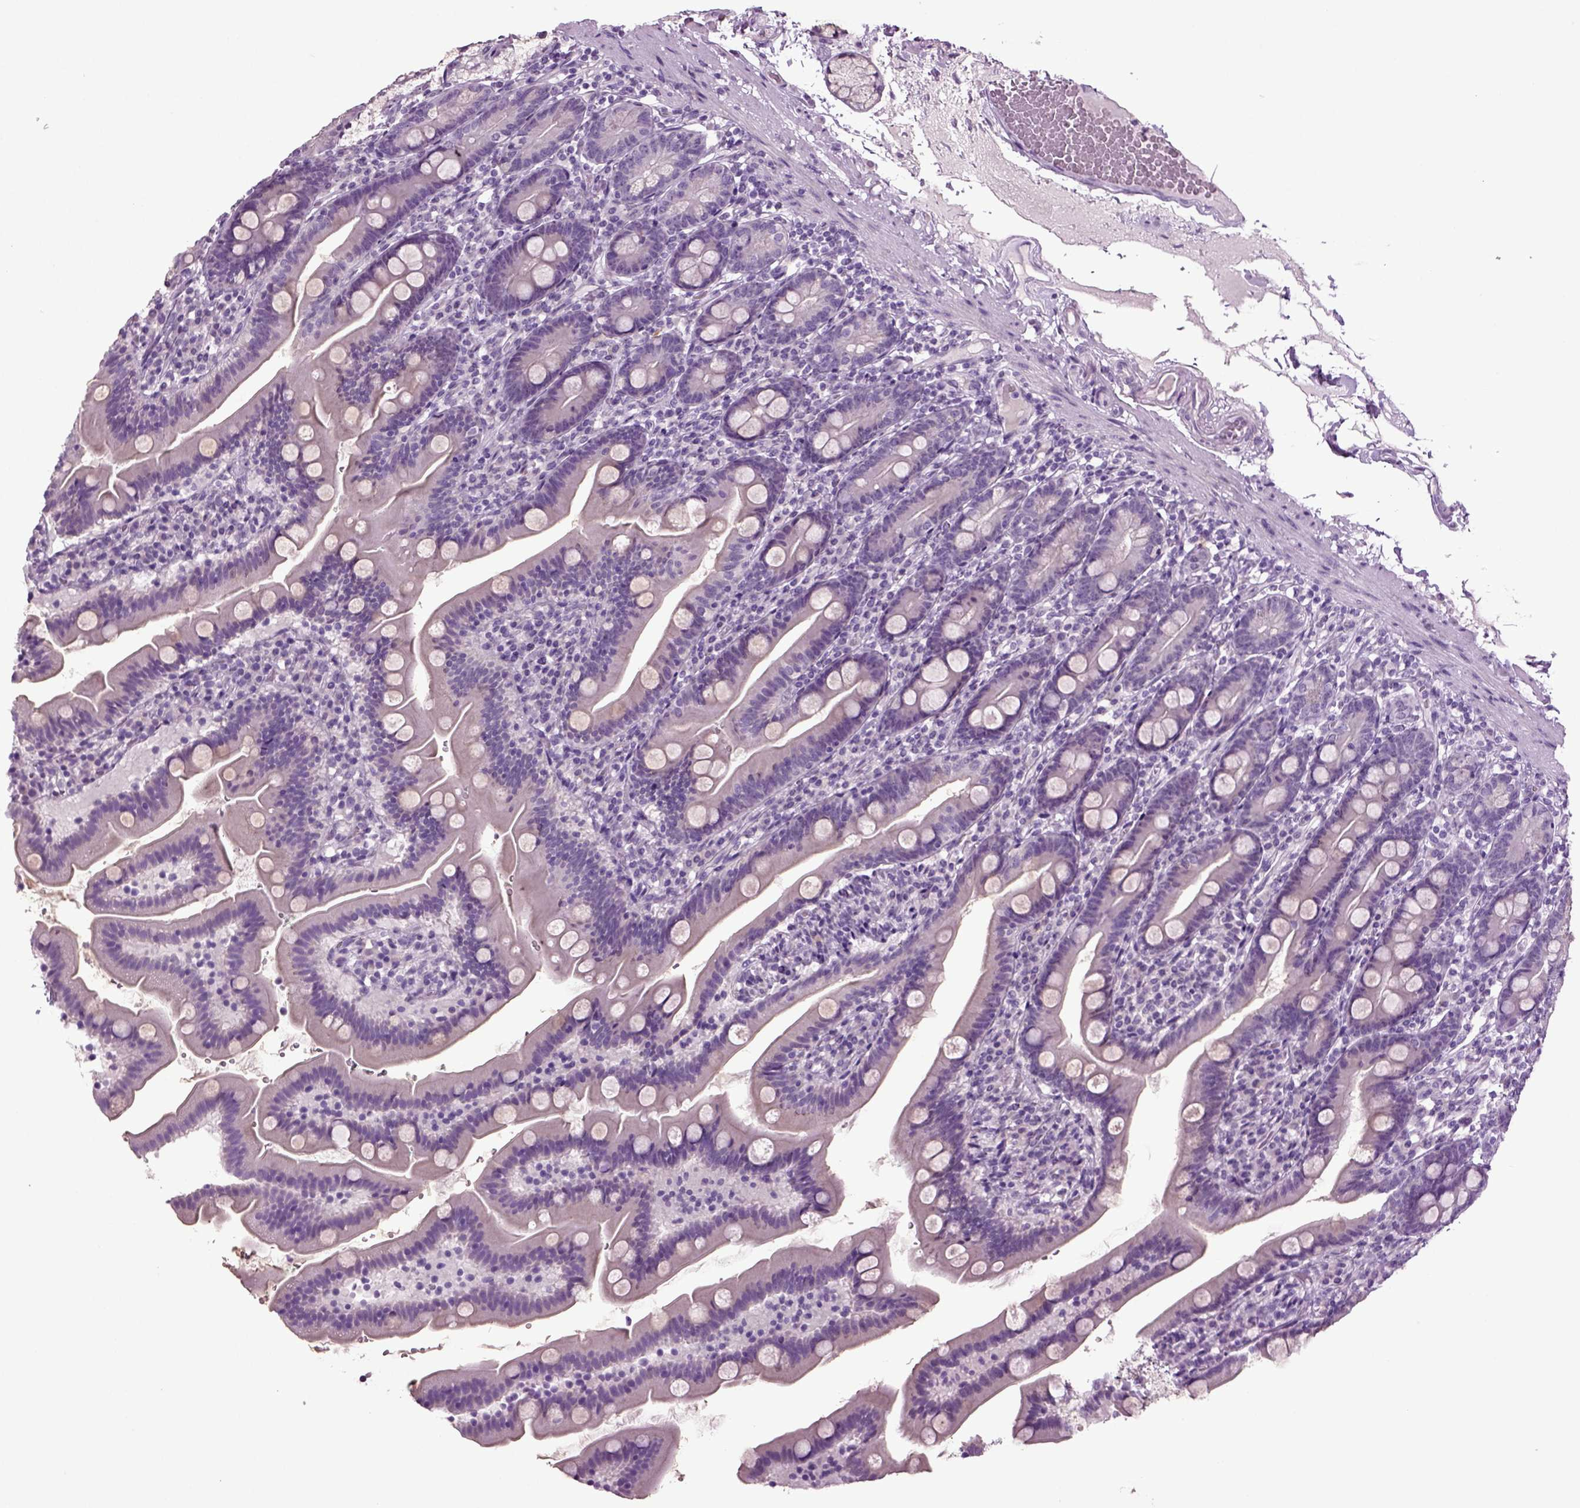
{"staining": {"intensity": "negative", "quantity": "none", "location": "none"}, "tissue": "duodenum", "cell_type": "Glandular cells", "image_type": "normal", "snomed": [{"axis": "morphology", "description": "Normal tissue, NOS"}, {"axis": "topography", "description": "Duodenum"}], "caption": "The image exhibits no staining of glandular cells in unremarkable duodenum. (DAB (3,3'-diaminobenzidine) immunohistochemistry, high magnification).", "gene": "SLC17A6", "patient": {"sex": "female", "age": 67}}